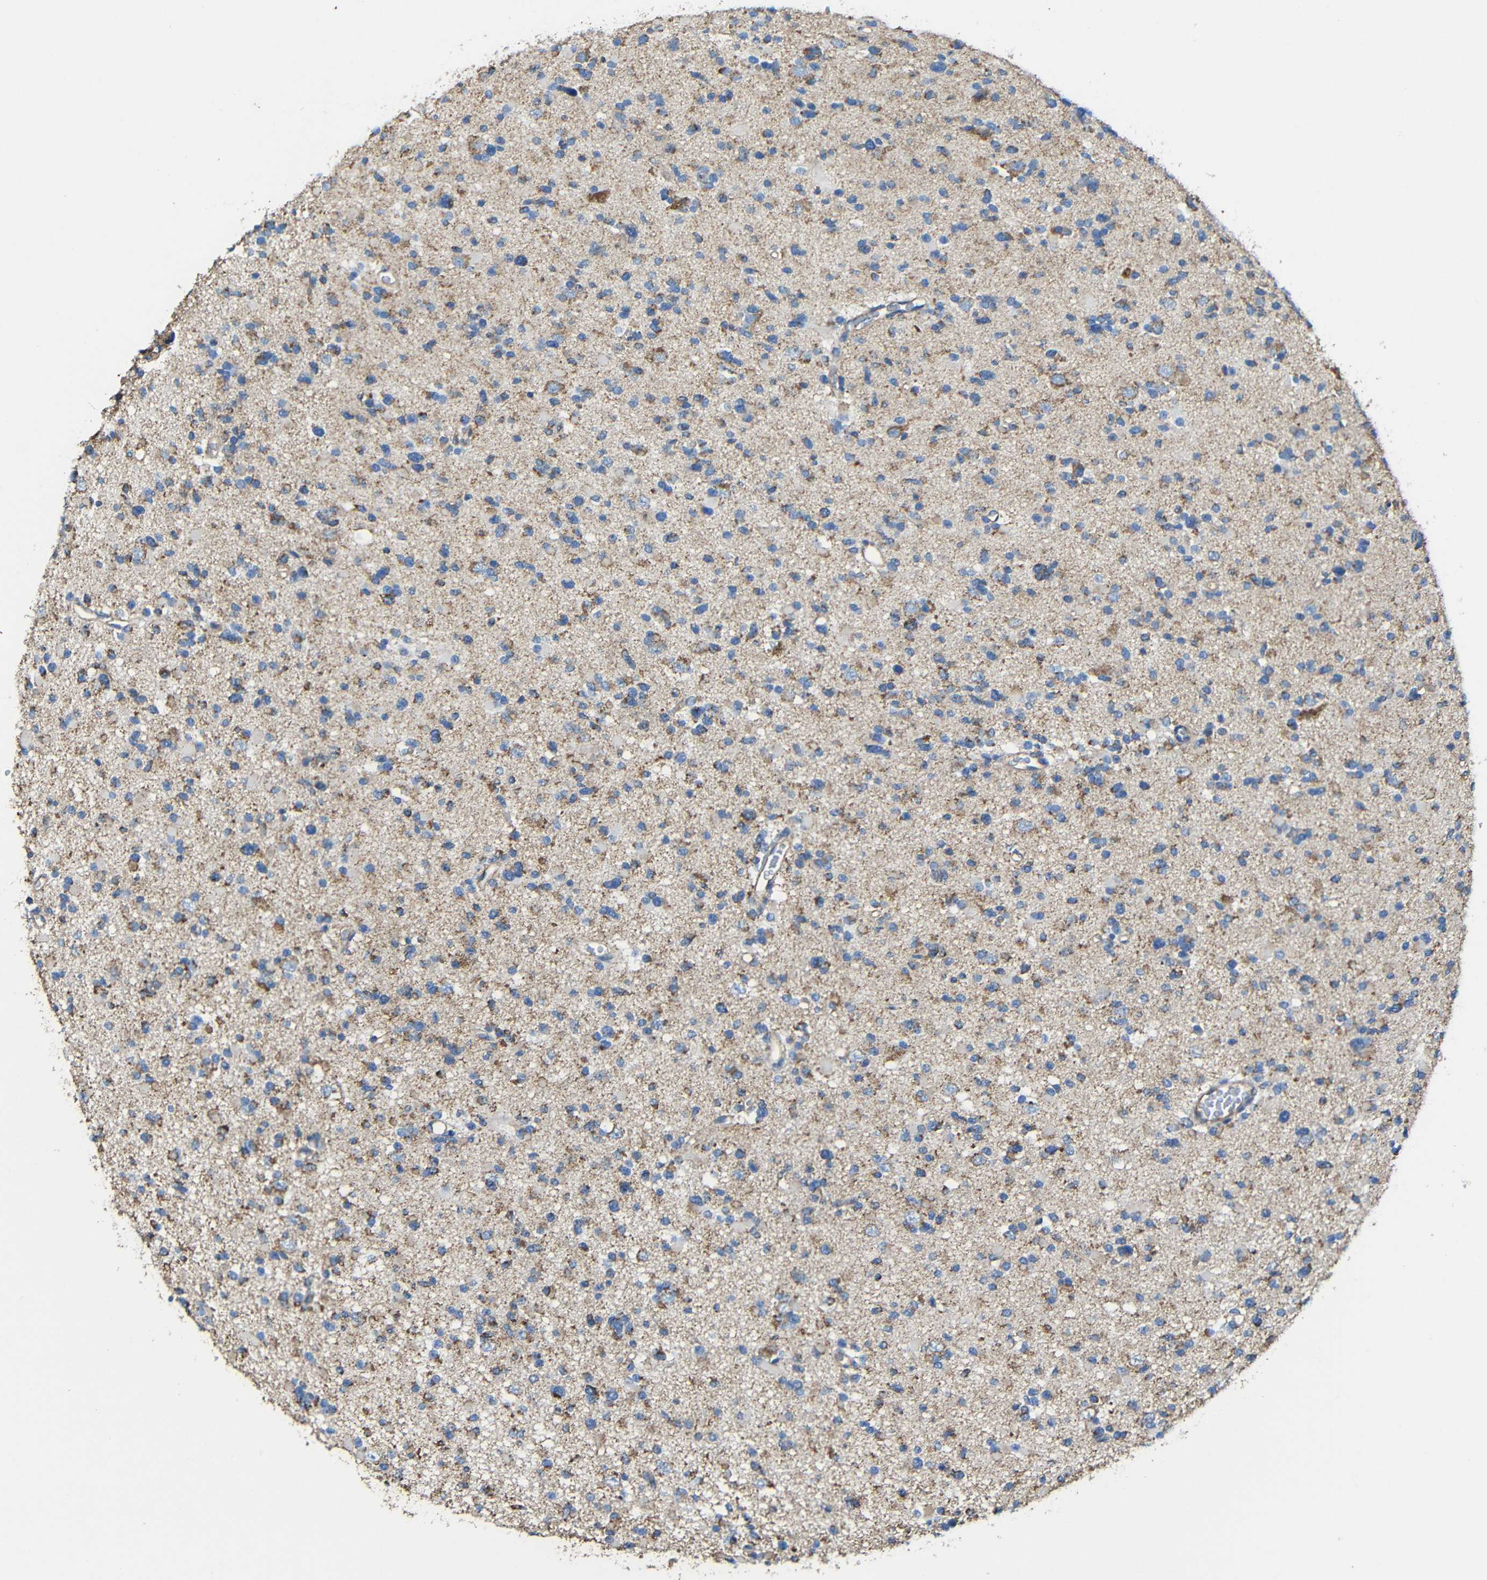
{"staining": {"intensity": "moderate", "quantity": "25%-75%", "location": "cytoplasmic/membranous"}, "tissue": "glioma", "cell_type": "Tumor cells", "image_type": "cancer", "snomed": [{"axis": "morphology", "description": "Glioma, malignant, Low grade"}, {"axis": "topography", "description": "Brain"}], "caption": "An immunohistochemistry (IHC) histopathology image of tumor tissue is shown. Protein staining in brown shows moderate cytoplasmic/membranous positivity in malignant low-grade glioma within tumor cells.", "gene": "INTS6L", "patient": {"sex": "female", "age": 22}}